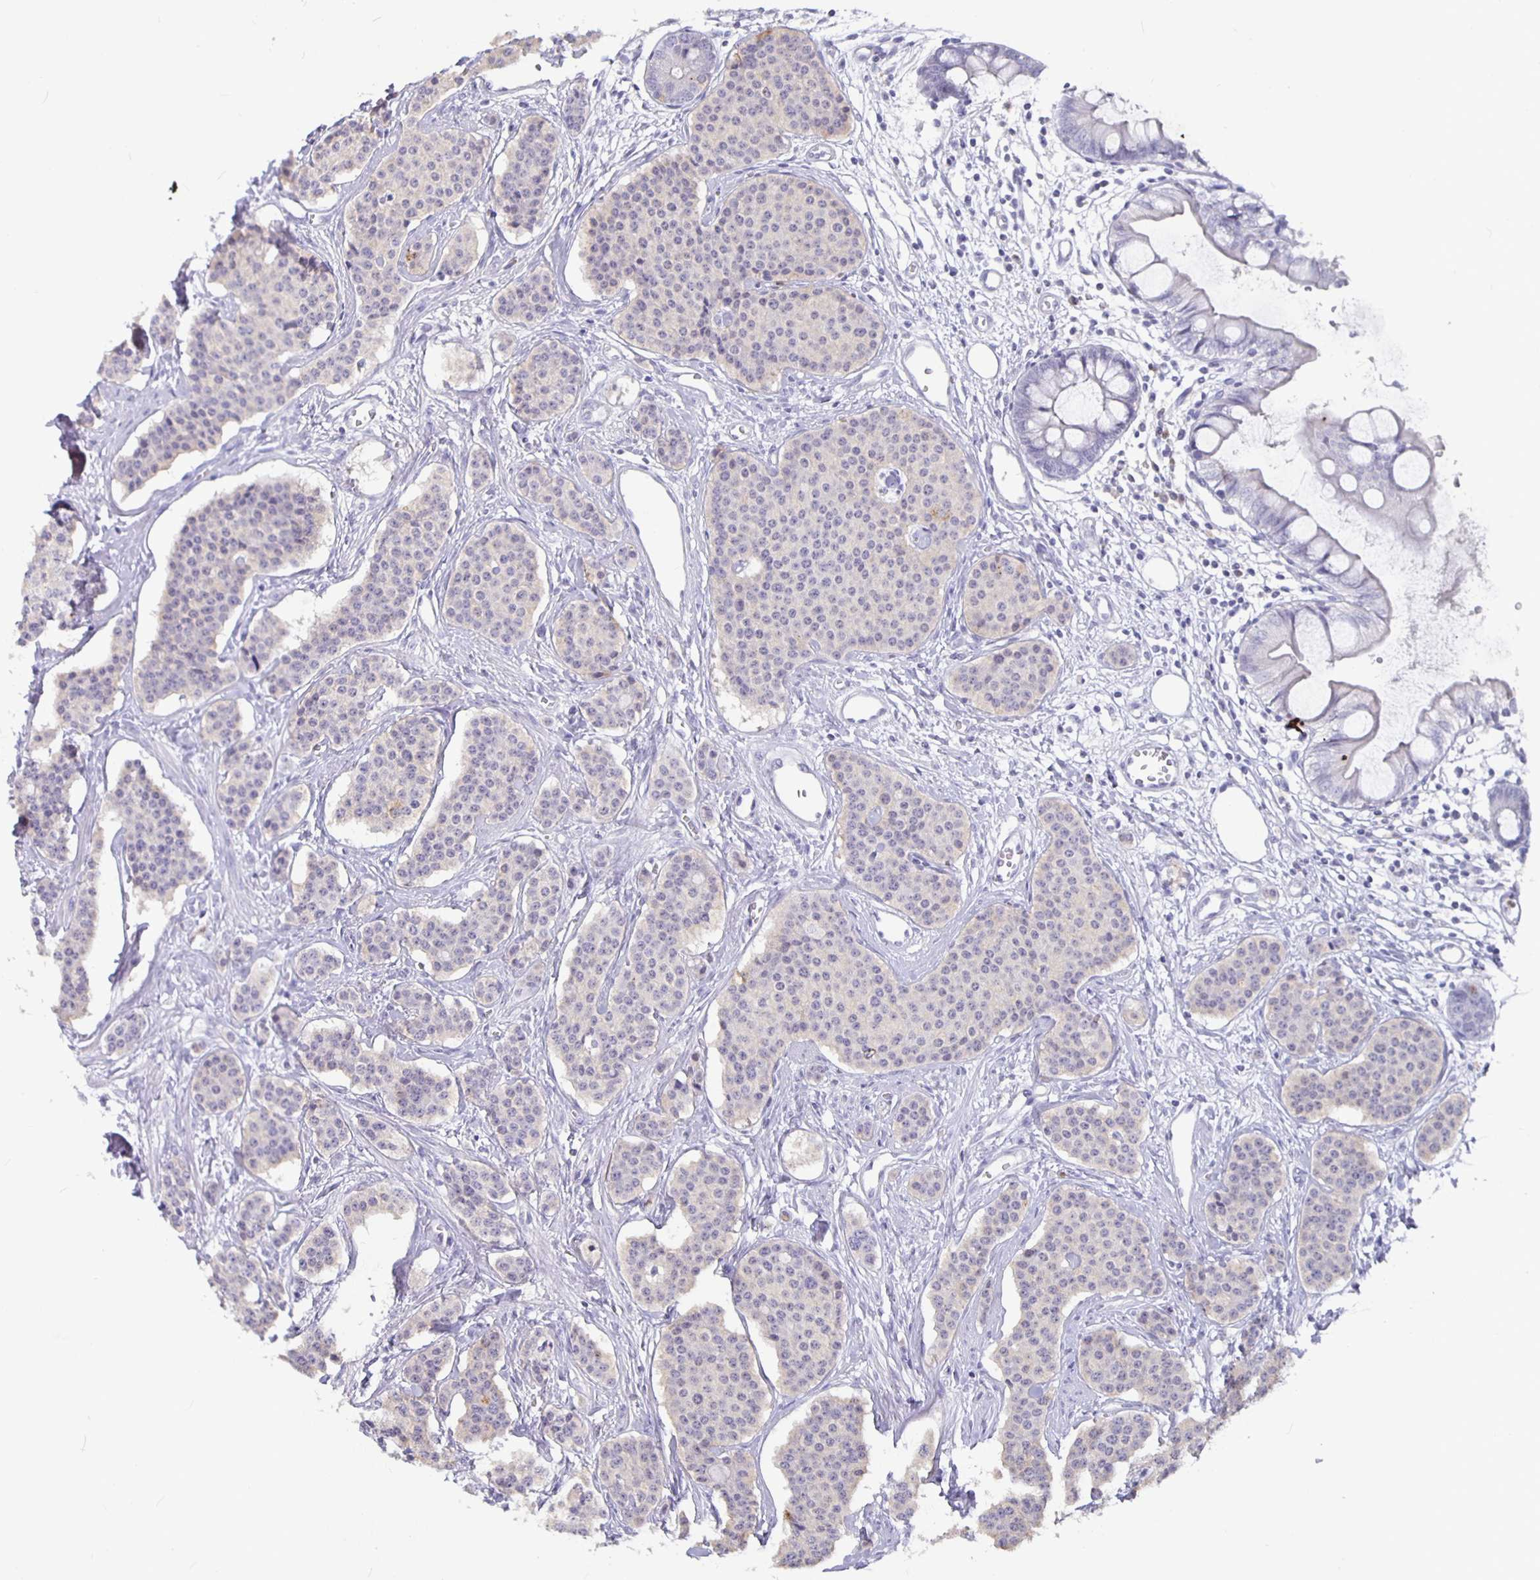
{"staining": {"intensity": "negative", "quantity": "none", "location": "none"}, "tissue": "carcinoid", "cell_type": "Tumor cells", "image_type": "cancer", "snomed": [{"axis": "morphology", "description": "Carcinoid, malignant, NOS"}, {"axis": "topography", "description": "Small intestine"}], "caption": "IHC photomicrograph of human carcinoid stained for a protein (brown), which demonstrates no staining in tumor cells. Brightfield microscopy of IHC stained with DAB (3,3'-diaminobenzidine) (brown) and hematoxylin (blue), captured at high magnification.", "gene": "GPX4", "patient": {"sex": "female", "age": 64}}